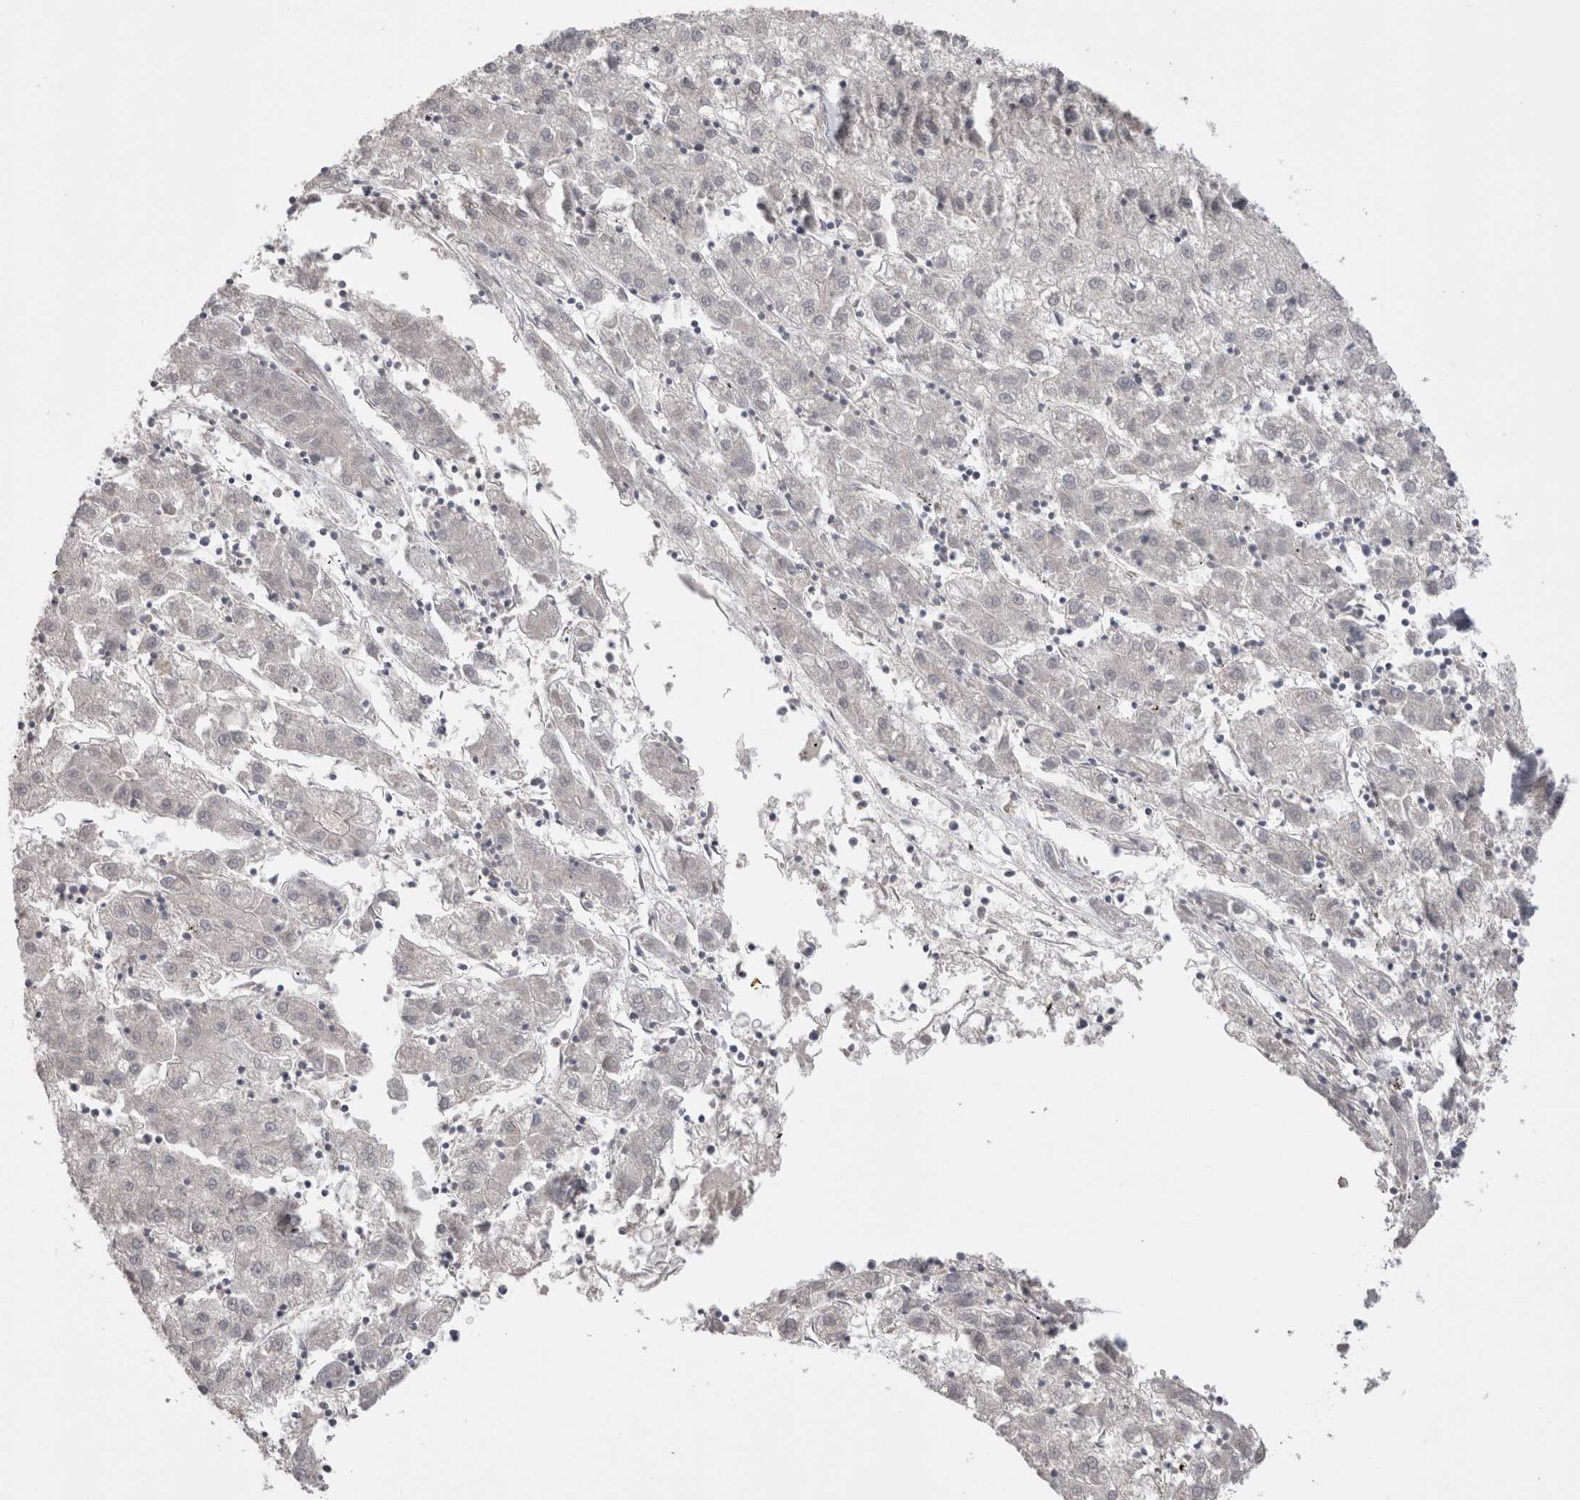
{"staining": {"intensity": "negative", "quantity": "none", "location": "none"}, "tissue": "liver cancer", "cell_type": "Tumor cells", "image_type": "cancer", "snomed": [{"axis": "morphology", "description": "Carcinoma, Hepatocellular, NOS"}, {"axis": "topography", "description": "Liver"}], "caption": "Immunohistochemical staining of liver hepatocellular carcinoma demonstrates no significant expression in tumor cells.", "gene": "DAXX", "patient": {"sex": "male", "age": 72}}